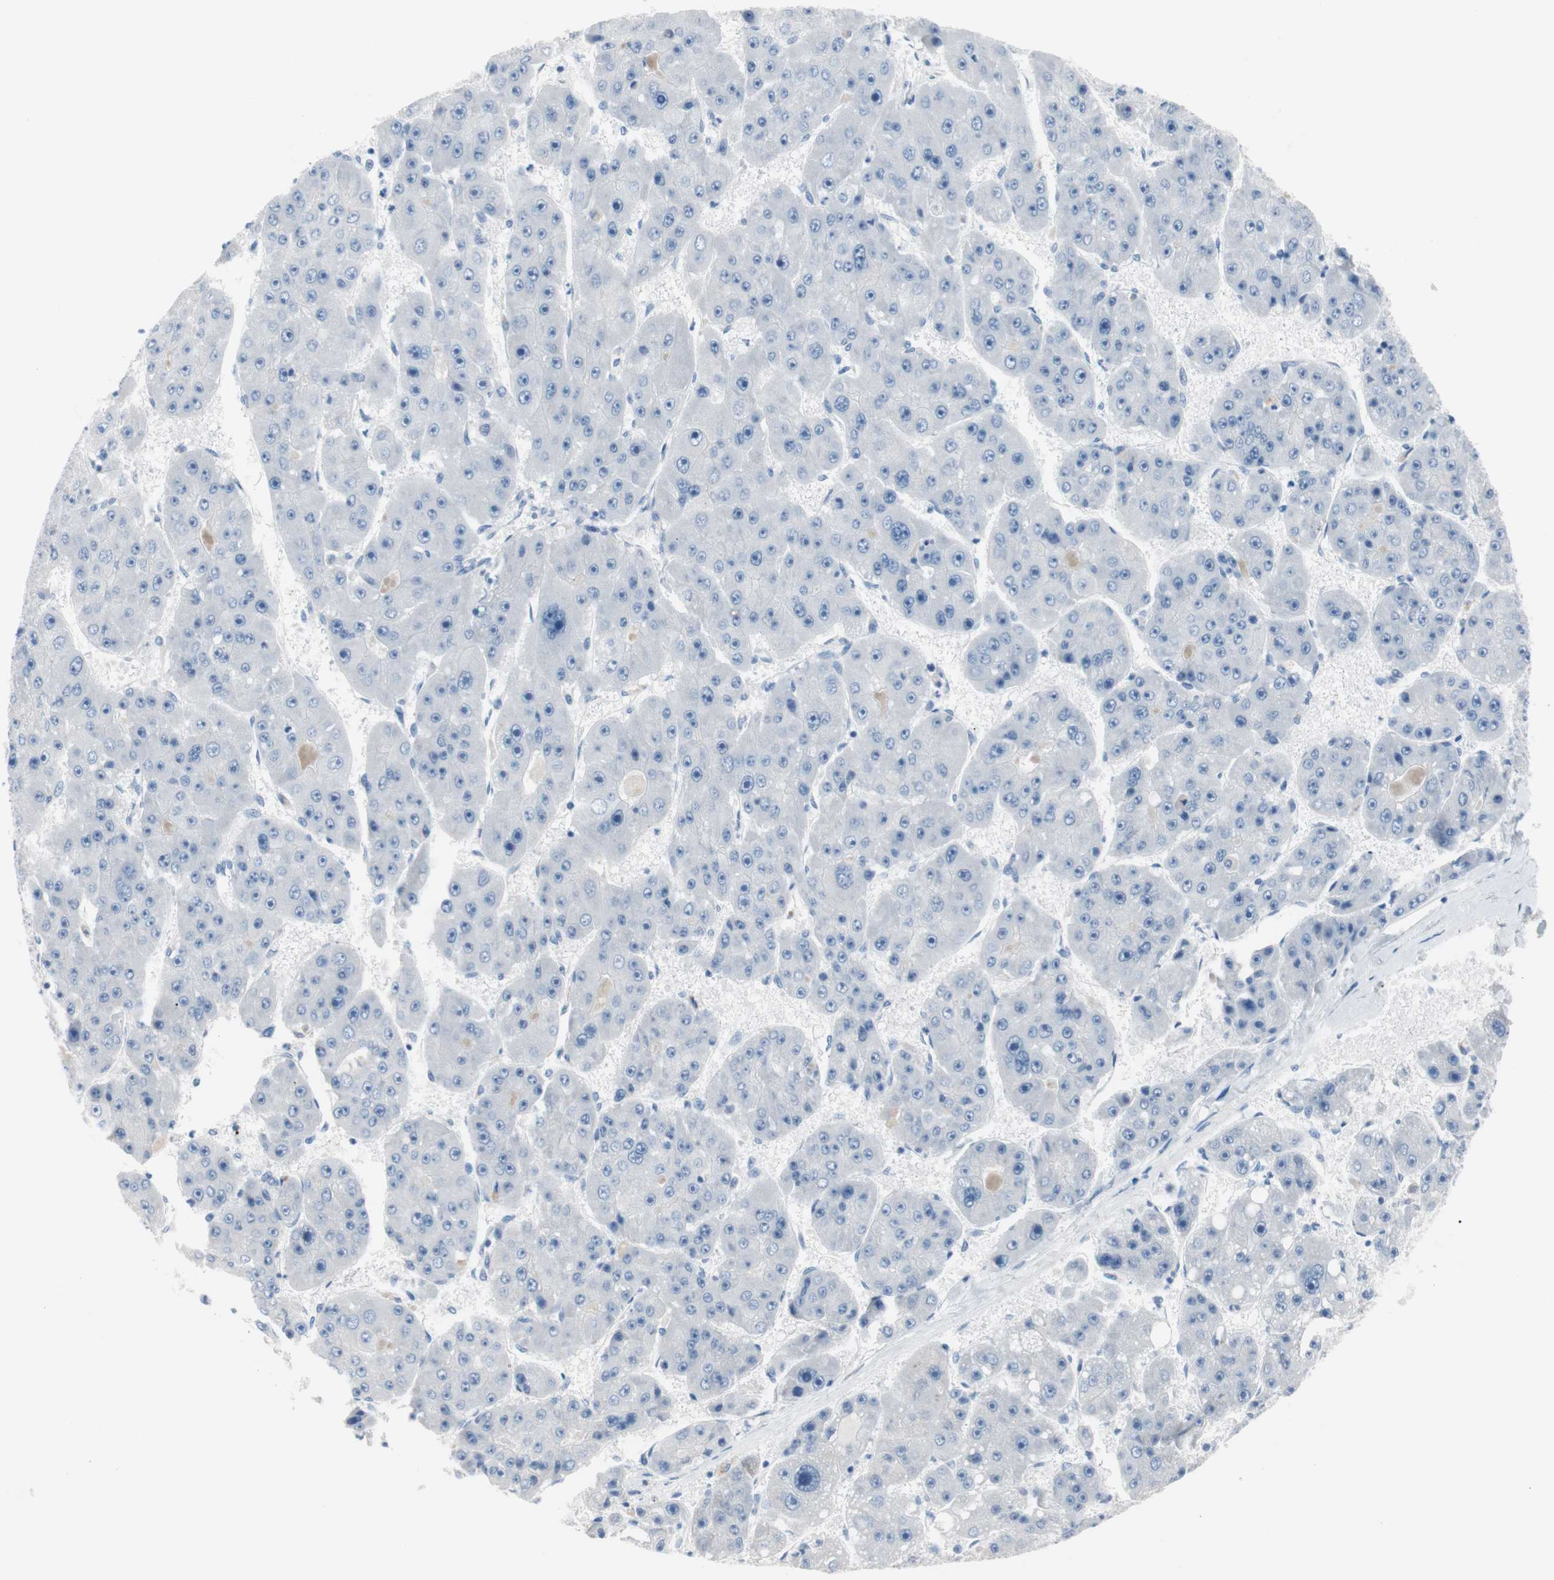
{"staining": {"intensity": "negative", "quantity": "none", "location": "none"}, "tissue": "liver cancer", "cell_type": "Tumor cells", "image_type": "cancer", "snomed": [{"axis": "morphology", "description": "Carcinoma, Hepatocellular, NOS"}, {"axis": "topography", "description": "Liver"}], "caption": "A high-resolution image shows immunohistochemistry staining of liver hepatocellular carcinoma, which demonstrates no significant staining in tumor cells.", "gene": "ULBP1", "patient": {"sex": "female", "age": 61}}